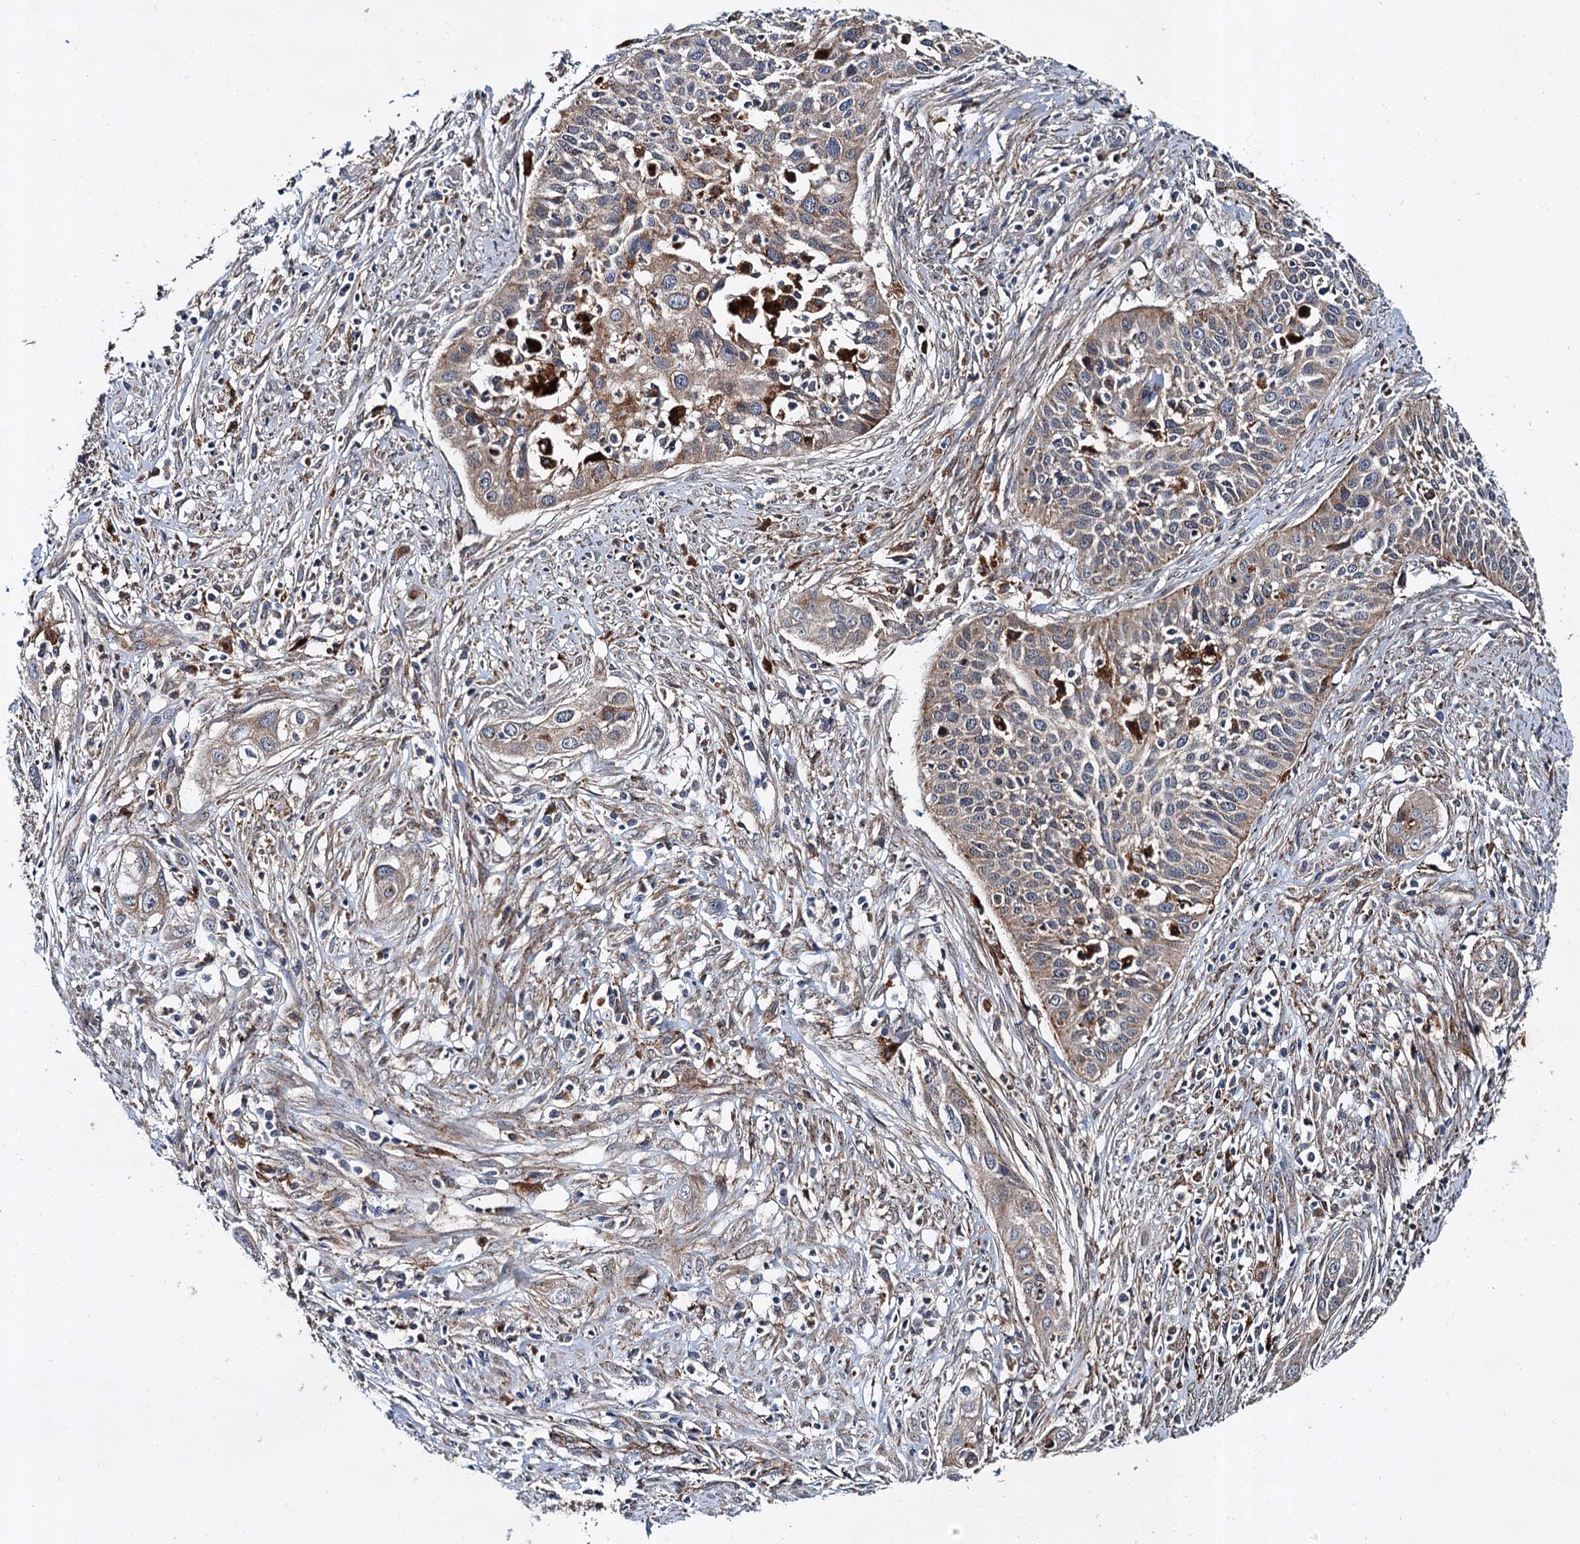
{"staining": {"intensity": "moderate", "quantity": "25%-75%", "location": "cytoplasmic/membranous"}, "tissue": "cervical cancer", "cell_type": "Tumor cells", "image_type": "cancer", "snomed": [{"axis": "morphology", "description": "Squamous cell carcinoma, NOS"}, {"axis": "topography", "description": "Cervix"}], "caption": "Cervical cancer (squamous cell carcinoma) stained with DAB (3,3'-diaminobenzidine) immunohistochemistry (IHC) shows medium levels of moderate cytoplasmic/membranous positivity in approximately 25%-75% of tumor cells. Using DAB (brown) and hematoxylin (blue) stains, captured at high magnification using brightfield microscopy.", "gene": "GBA1", "patient": {"sex": "female", "age": 34}}